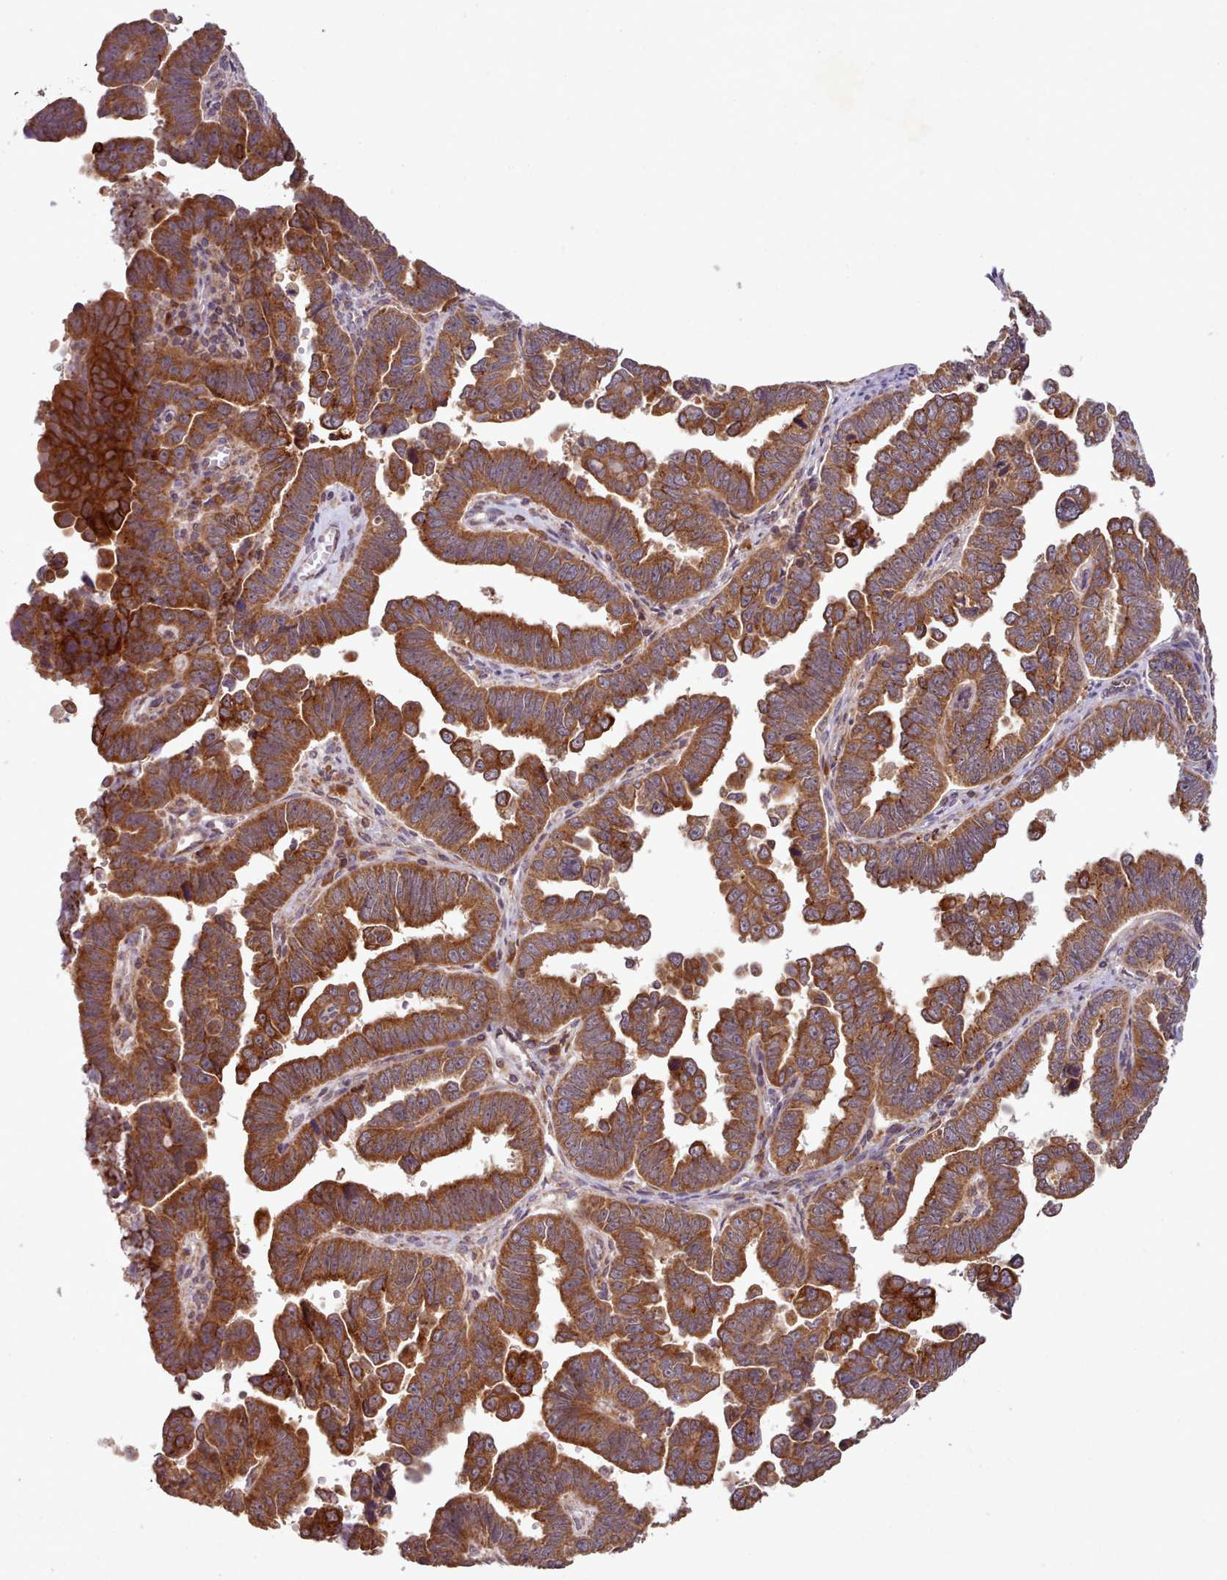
{"staining": {"intensity": "strong", "quantity": ">75%", "location": "cytoplasmic/membranous"}, "tissue": "endometrial cancer", "cell_type": "Tumor cells", "image_type": "cancer", "snomed": [{"axis": "morphology", "description": "Adenocarcinoma, NOS"}, {"axis": "topography", "description": "Endometrium"}], "caption": "Protein staining demonstrates strong cytoplasmic/membranous staining in approximately >75% of tumor cells in endometrial adenocarcinoma.", "gene": "CRYBG1", "patient": {"sex": "female", "age": 75}}